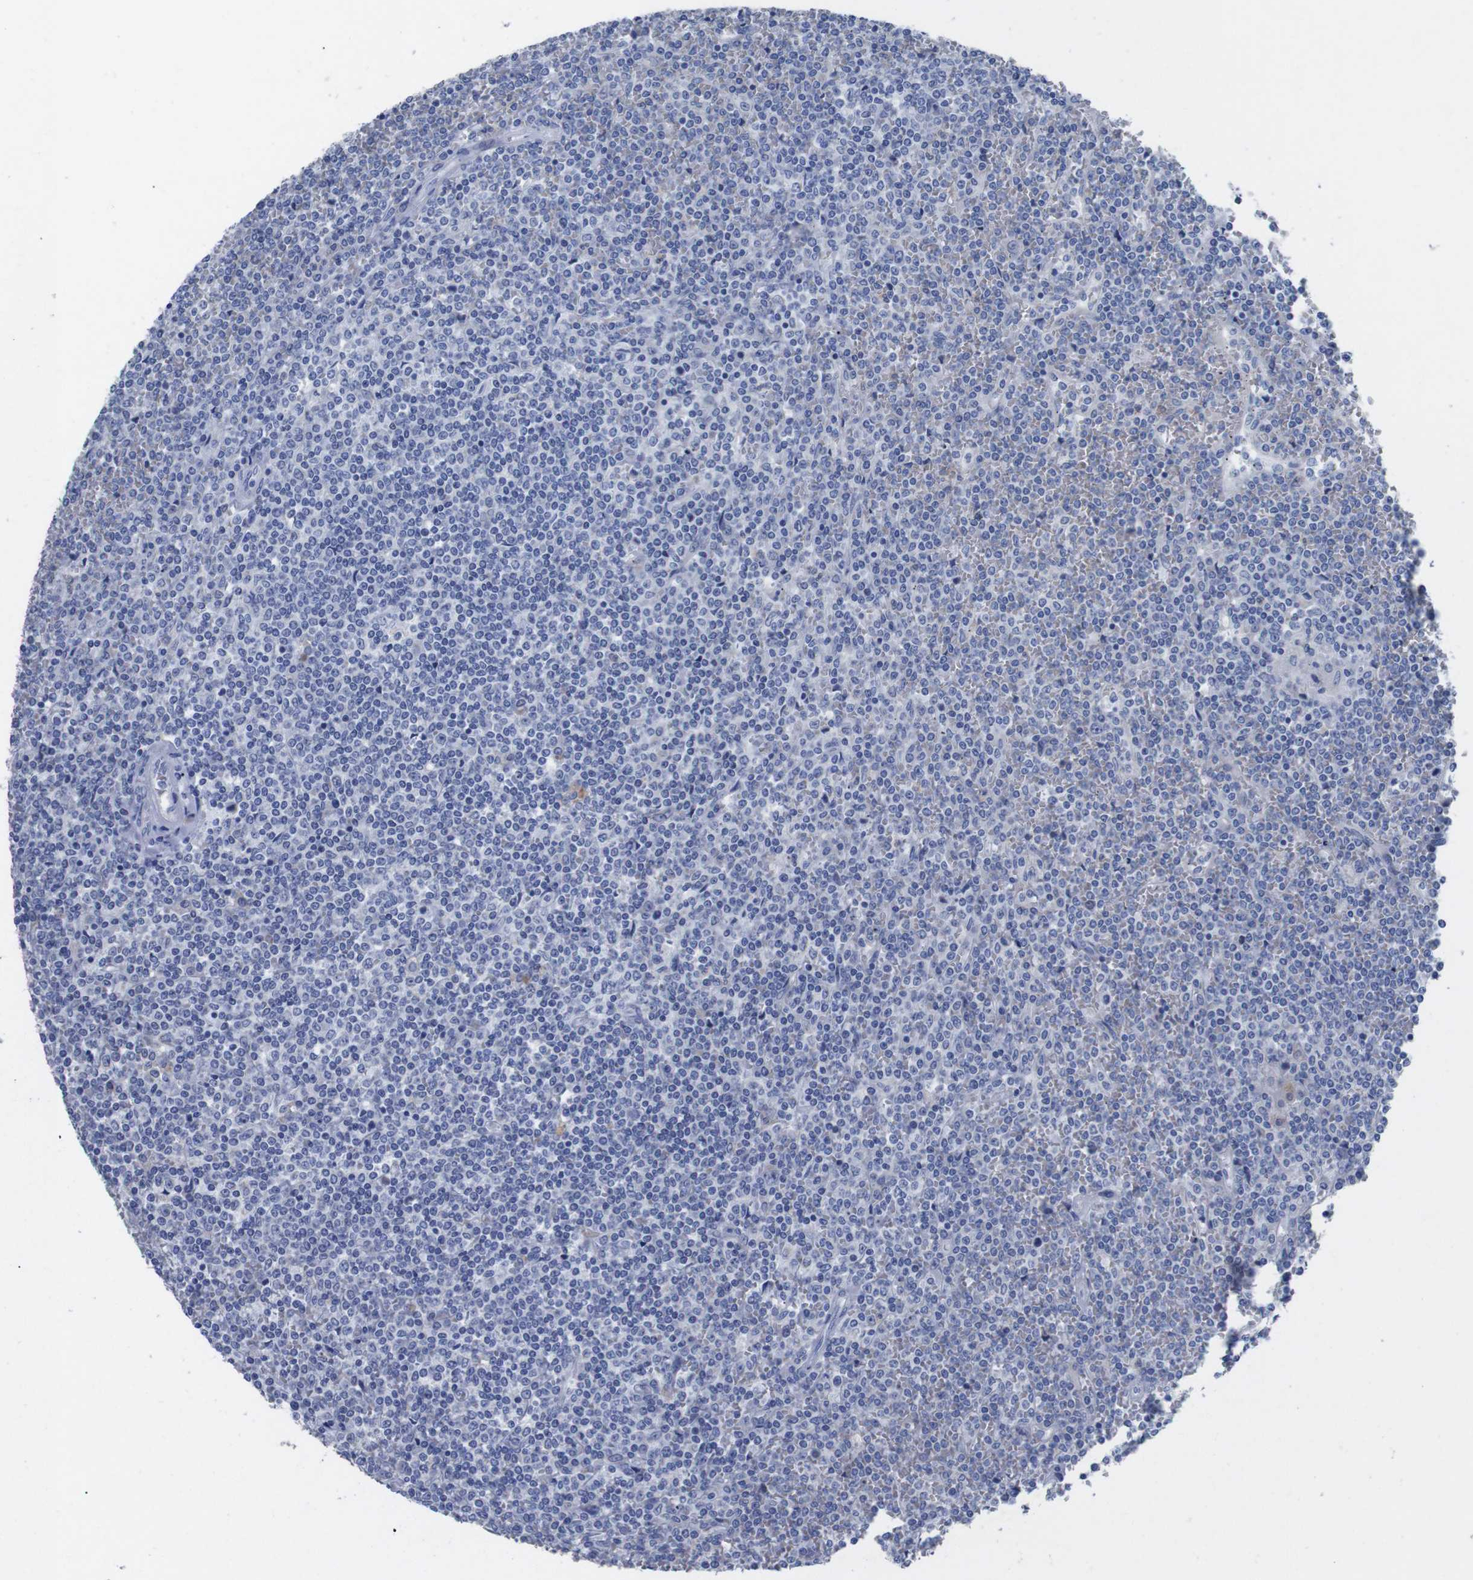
{"staining": {"intensity": "negative", "quantity": "none", "location": "none"}, "tissue": "lymphoma", "cell_type": "Tumor cells", "image_type": "cancer", "snomed": [{"axis": "morphology", "description": "Malignant lymphoma, non-Hodgkin's type, Low grade"}, {"axis": "topography", "description": "Spleen"}], "caption": "High magnification brightfield microscopy of low-grade malignant lymphoma, non-Hodgkin's type stained with DAB (3,3'-diaminobenzidine) (brown) and counterstained with hematoxylin (blue): tumor cells show no significant staining. The staining is performed using DAB (3,3'-diaminobenzidine) brown chromogen with nuclei counter-stained in using hematoxylin.", "gene": "GJB2", "patient": {"sex": "female", "age": 19}}